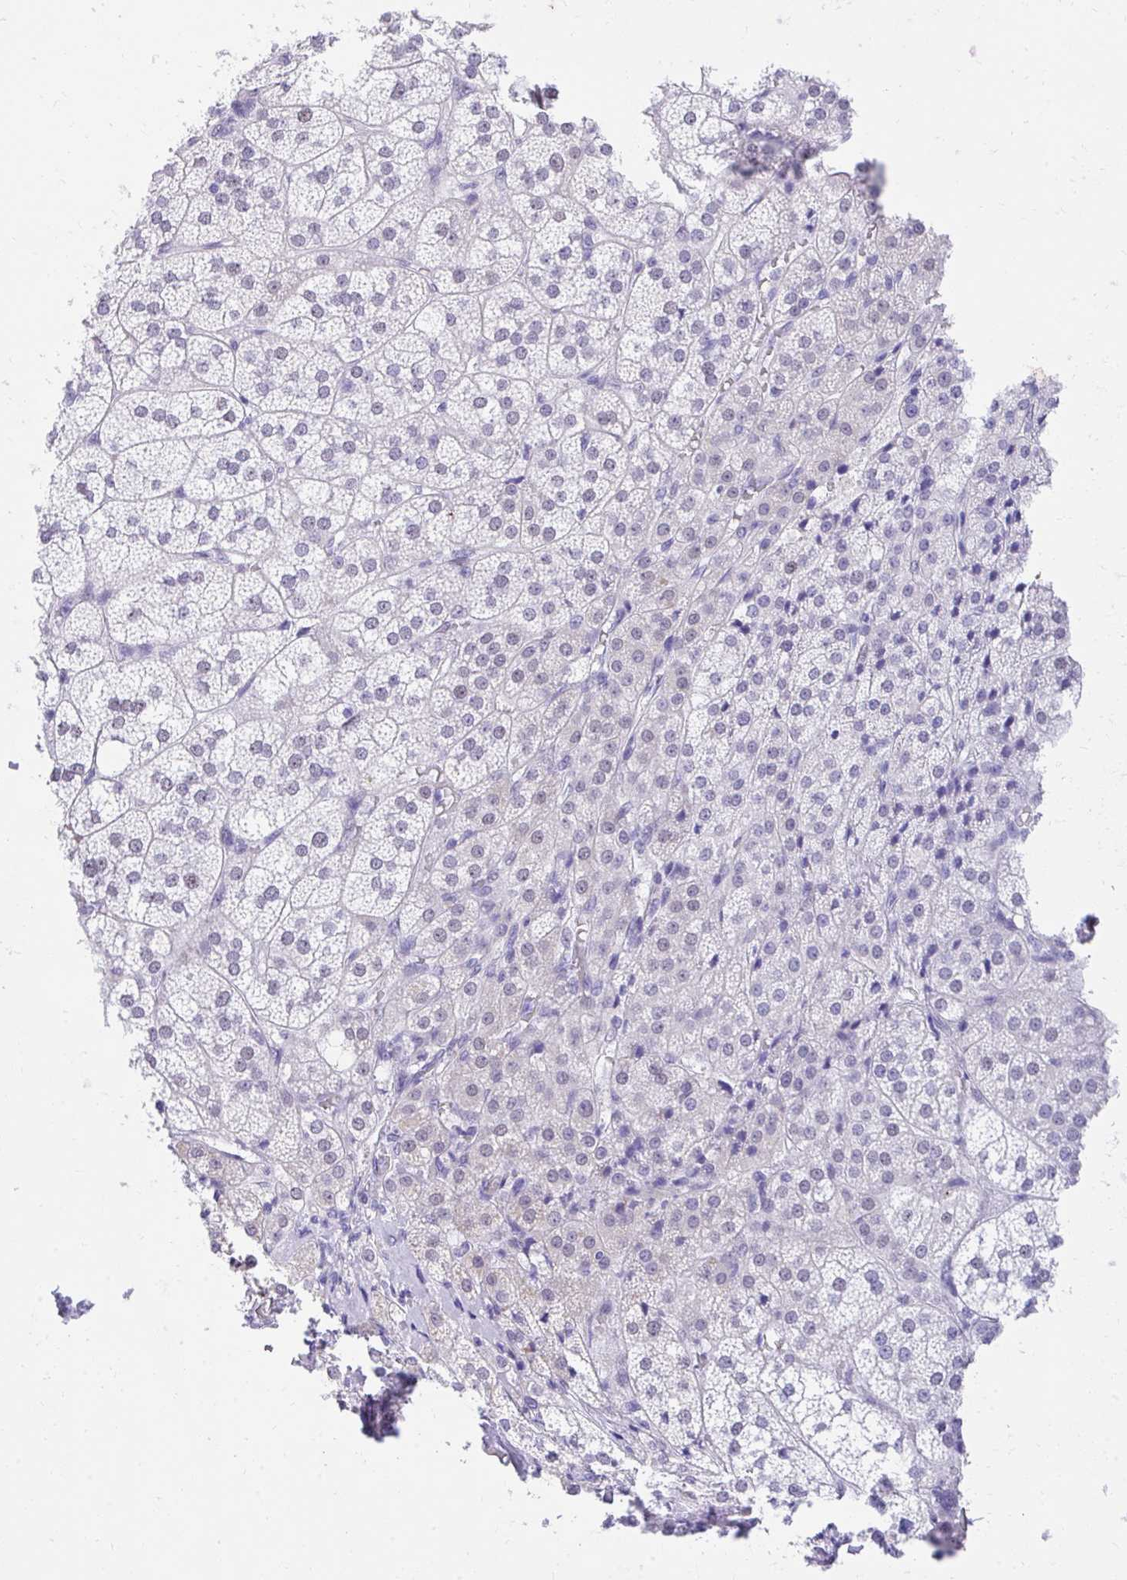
{"staining": {"intensity": "moderate", "quantity": "25%-75%", "location": "cytoplasmic/membranous,nuclear"}, "tissue": "adrenal gland", "cell_type": "Glandular cells", "image_type": "normal", "snomed": [{"axis": "morphology", "description": "Normal tissue, NOS"}, {"axis": "topography", "description": "Adrenal gland"}], "caption": "A medium amount of moderate cytoplasmic/membranous,nuclear expression is appreciated in about 25%-75% of glandular cells in normal adrenal gland. (Brightfield microscopy of DAB IHC at high magnification).", "gene": "KLK1", "patient": {"sex": "female", "age": 60}}